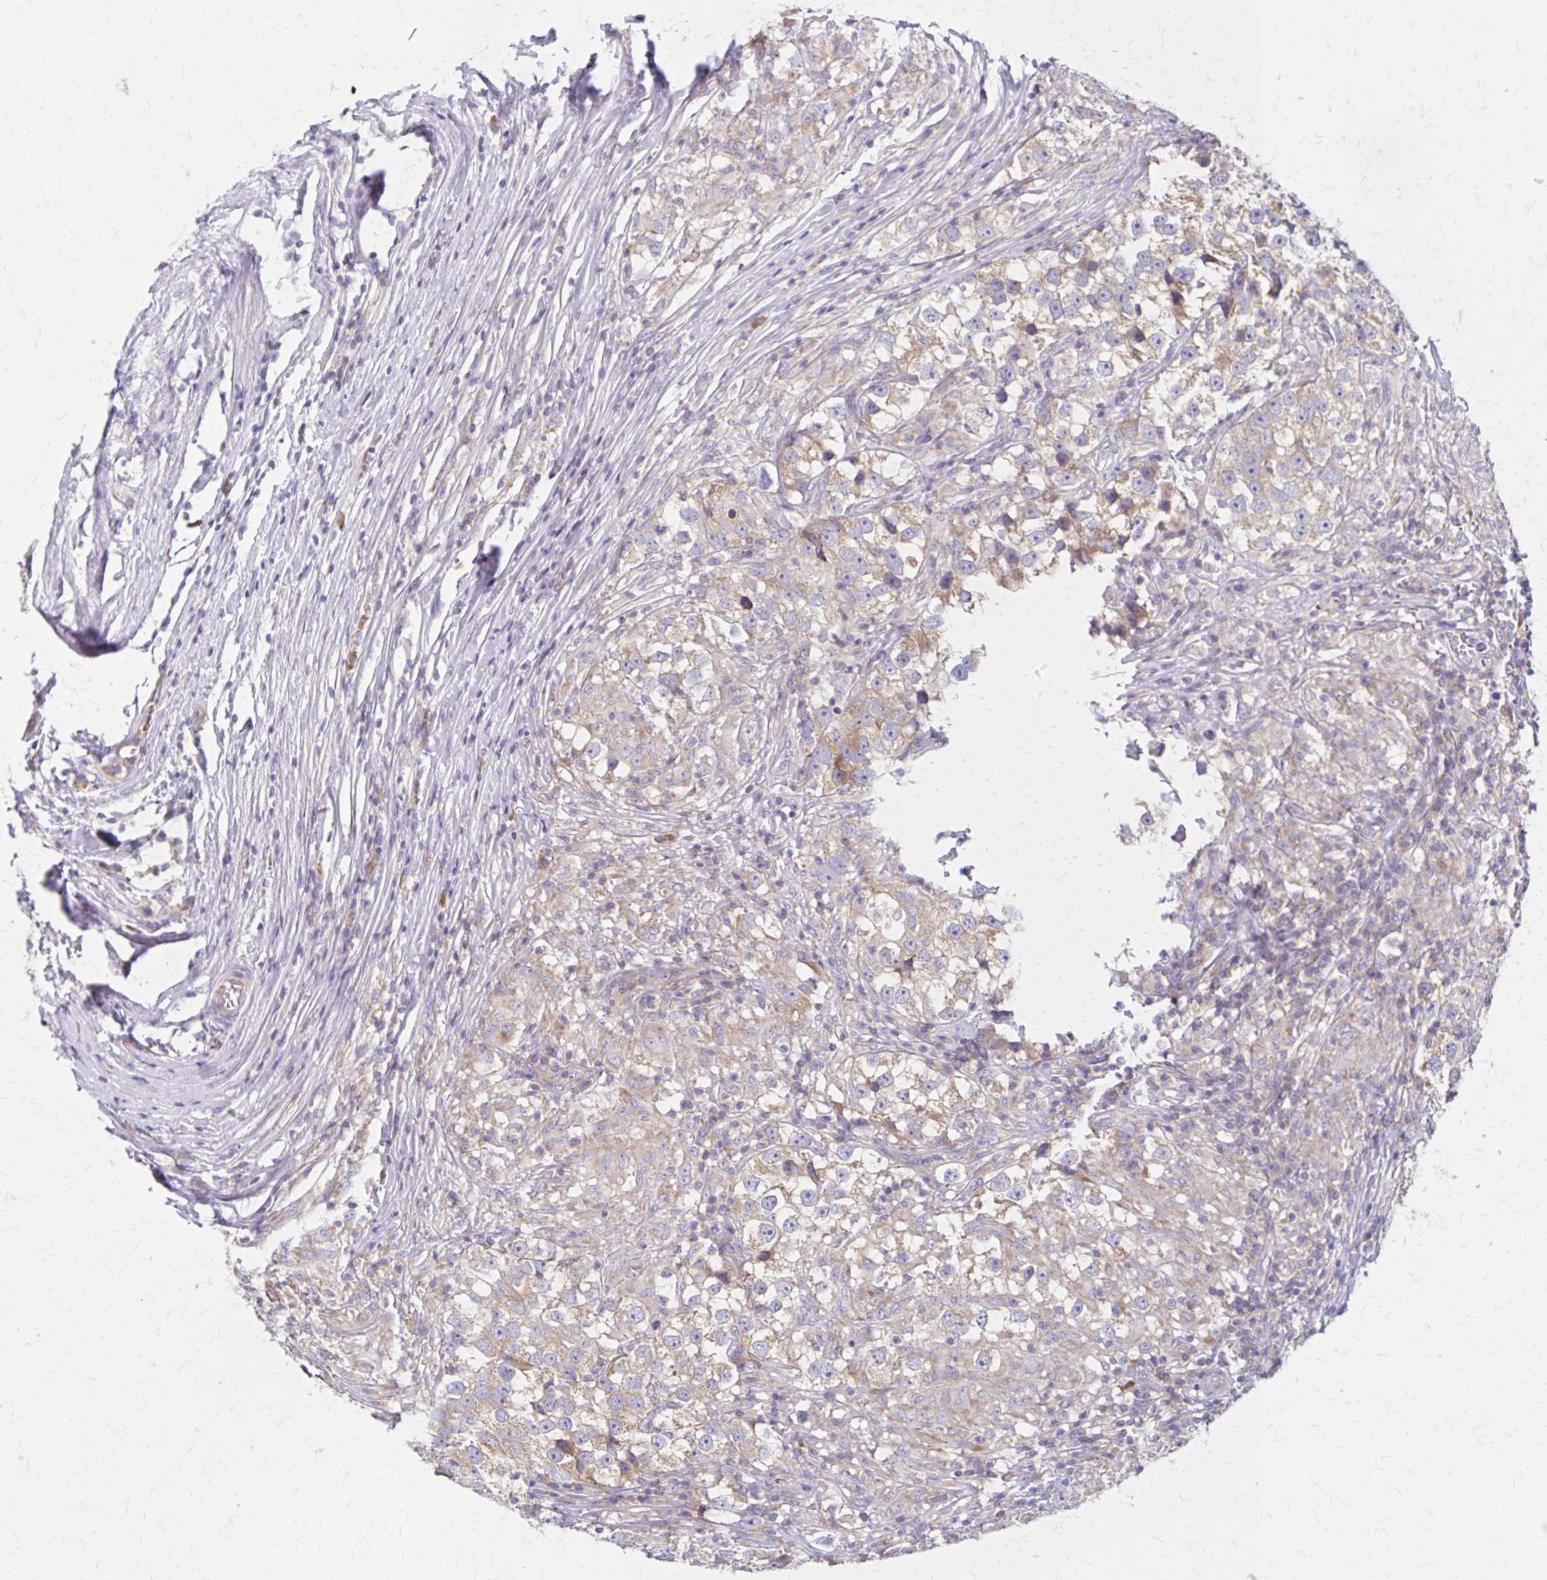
{"staining": {"intensity": "weak", "quantity": "25%-75%", "location": "cytoplasmic/membranous"}, "tissue": "testis cancer", "cell_type": "Tumor cells", "image_type": "cancer", "snomed": [{"axis": "morphology", "description": "Seminoma, NOS"}, {"axis": "topography", "description": "Testis"}], "caption": "Seminoma (testis) stained with IHC exhibits weak cytoplasmic/membranous positivity in about 25%-75% of tumor cells.", "gene": "RPL27A", "patient": {"sex": "male", "age": 46}}